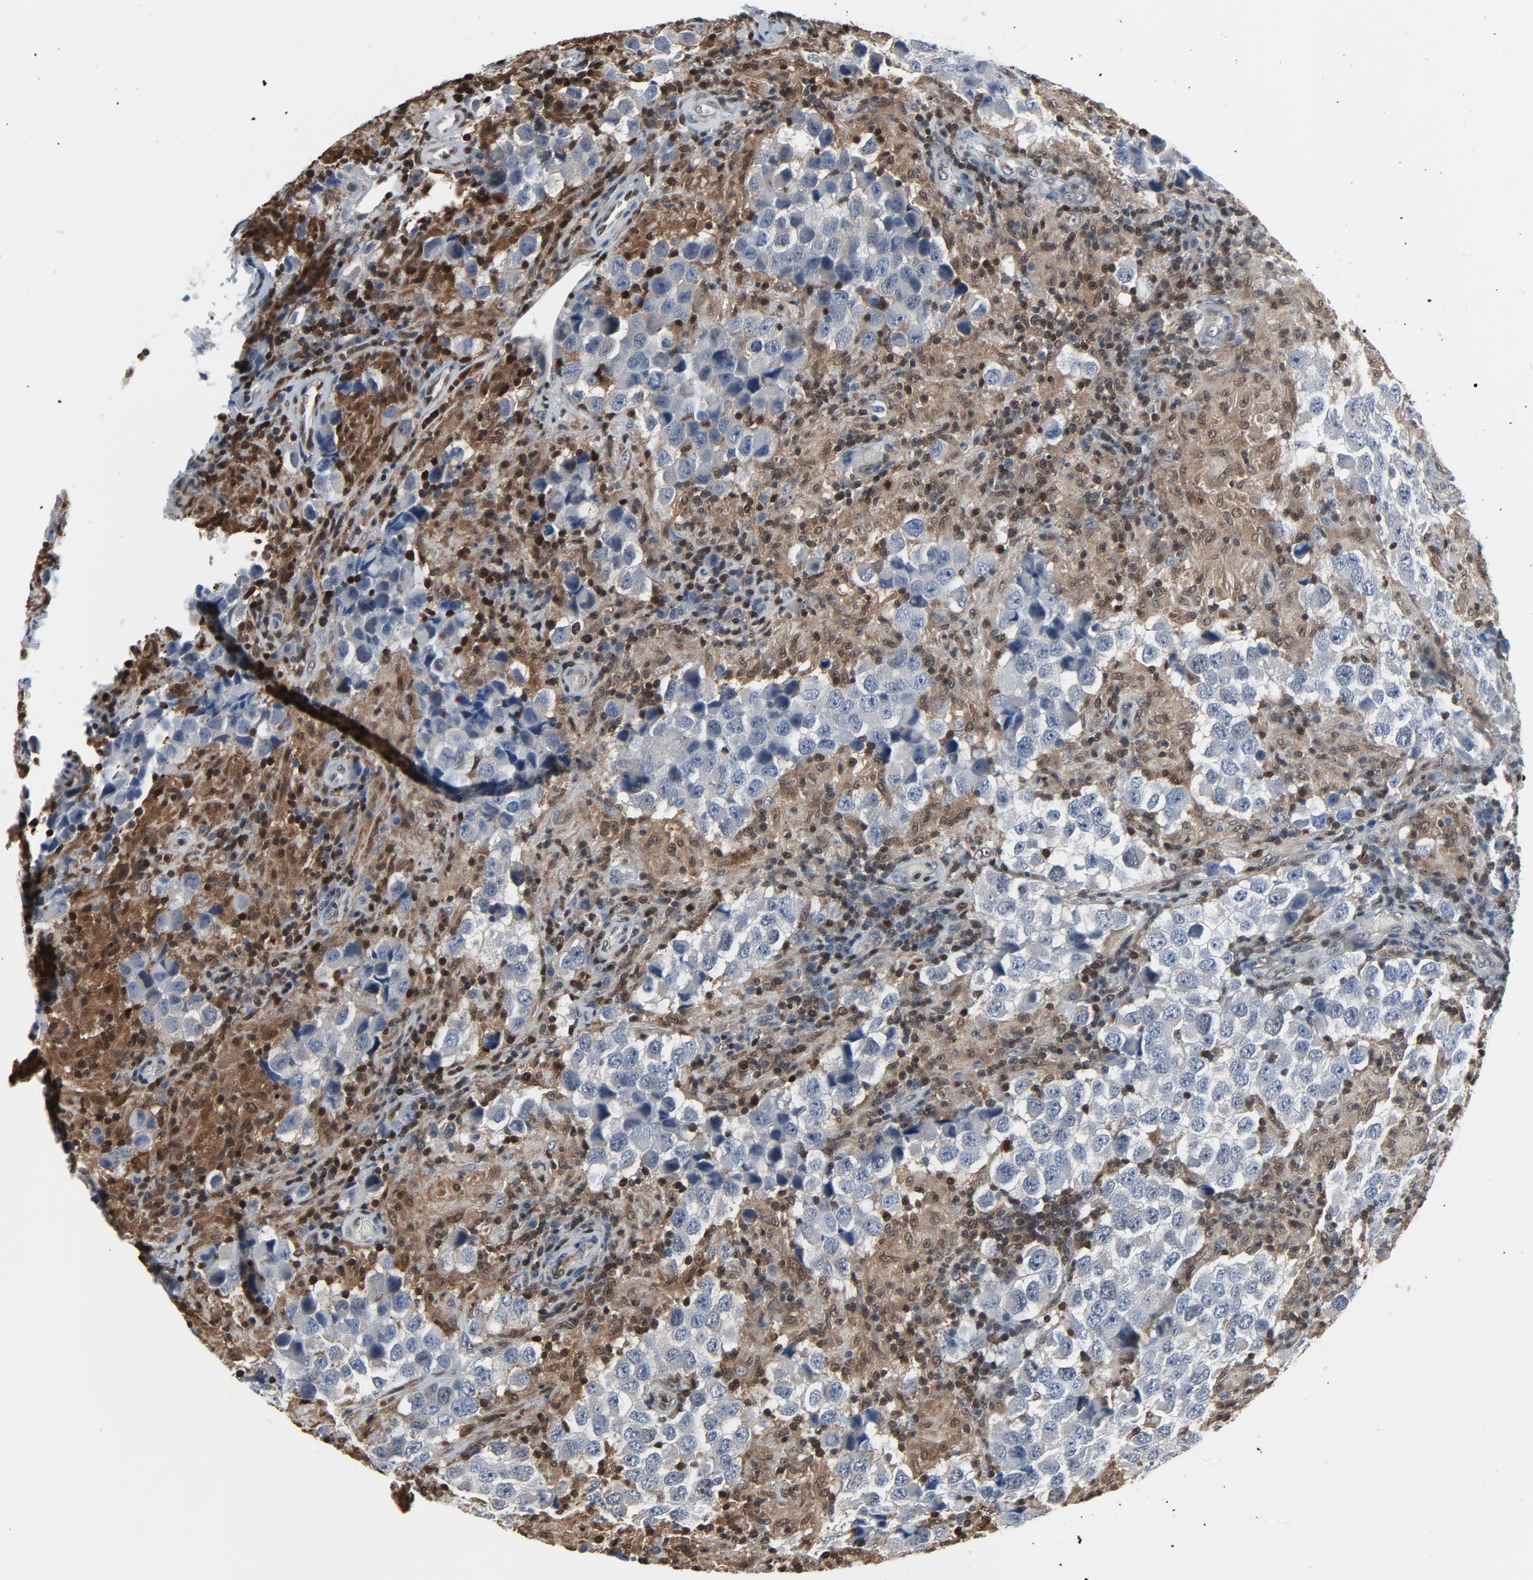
{"staining": {"intensity": "negative", "quantity": "none", "location": "none"}, "tissue": "testis cancer", "cell_type": "Tumor cells", "image_type": "cancer", "snomed": [{"axis": "morphology", "description": "Carcinoma, Embryonal, NOS"}, {"axis": "topography", "description": "Testis"}], "caption": "This is an immunohistochemistry (IHC) micrograph of human testis cancer. There is no expression in tumor cells.", "gene": "STAT5A", "patient": {"sex": "male", "age": 21}}